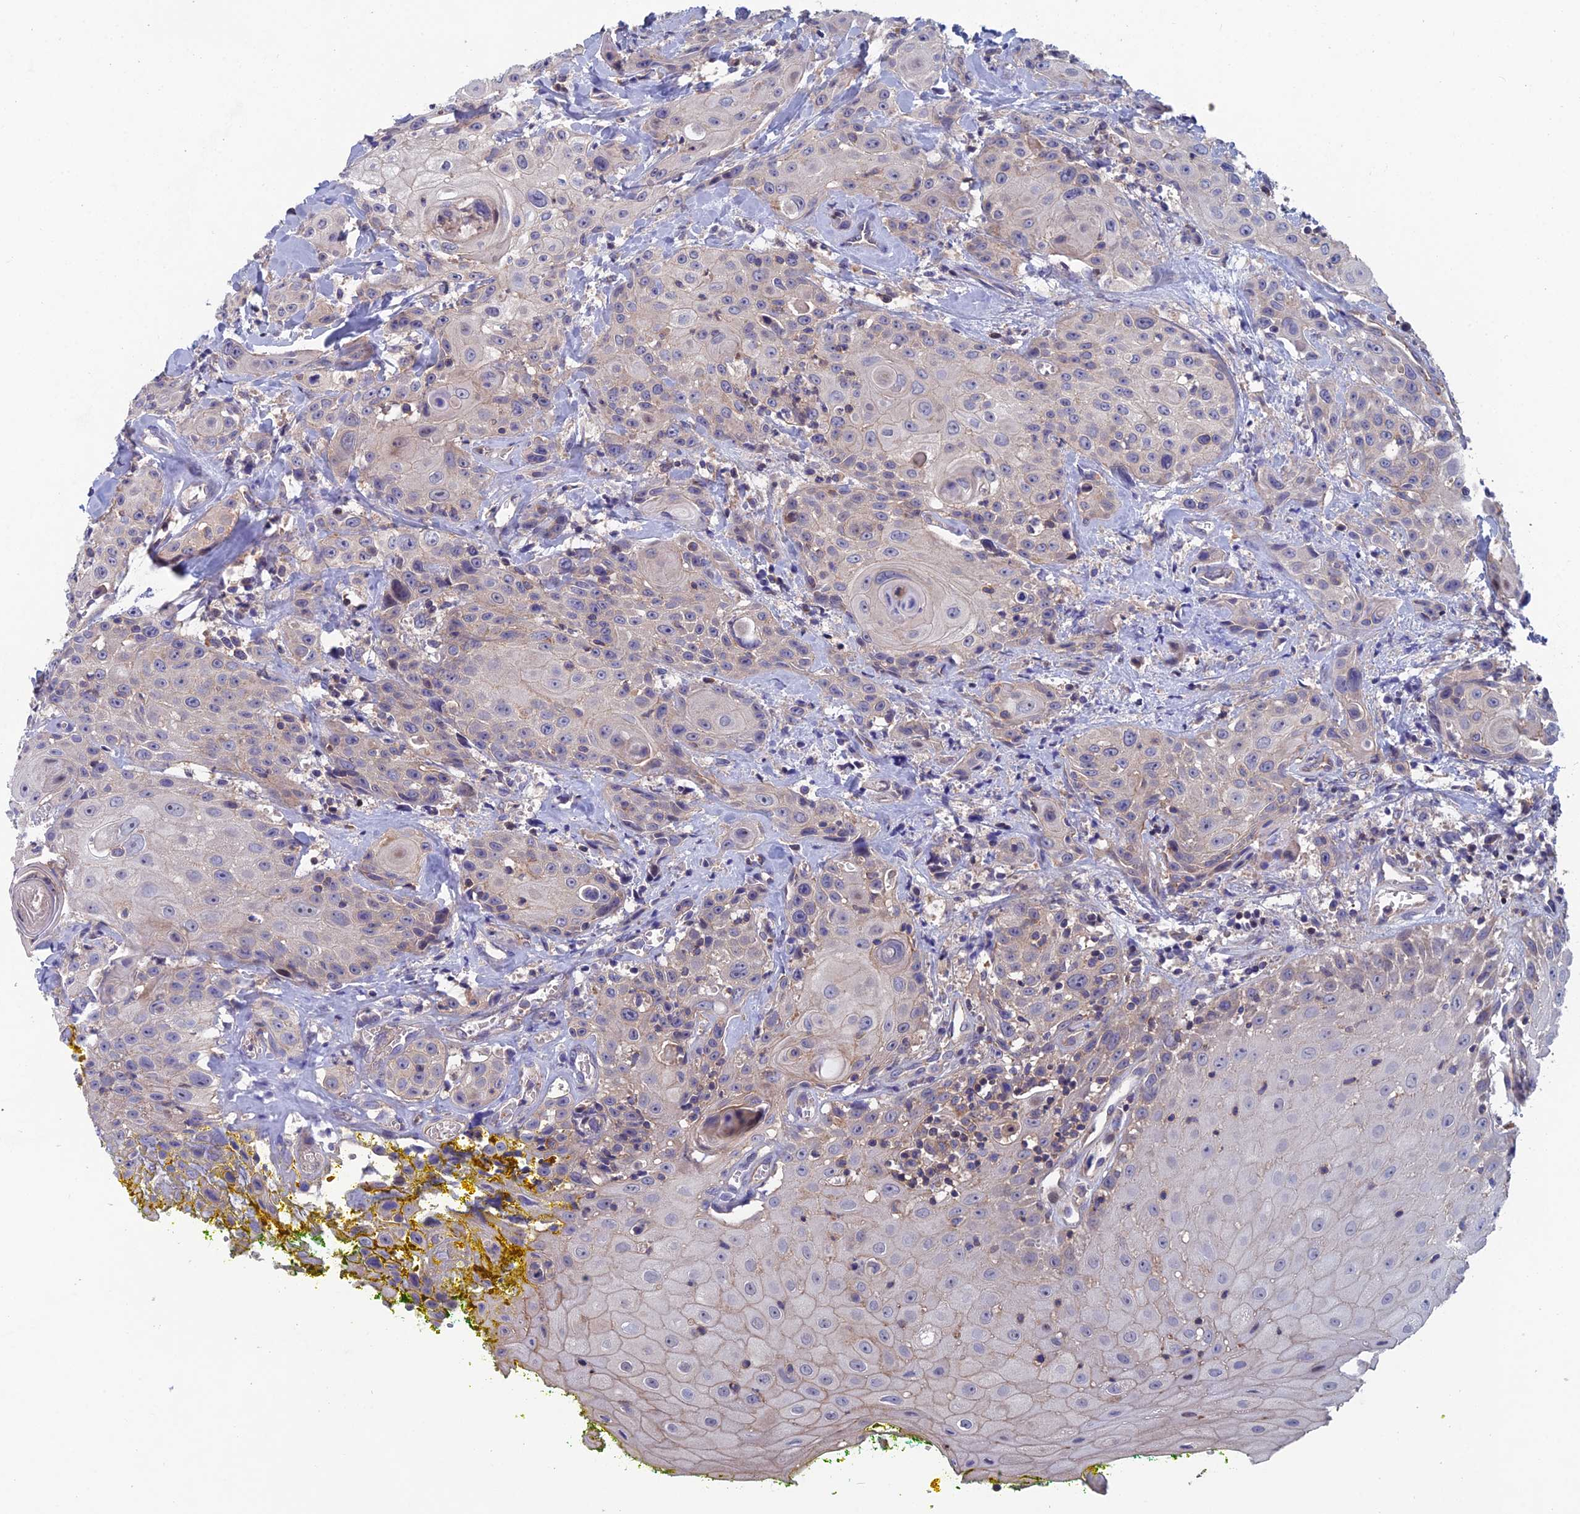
{"staining": {"intensity": "negative", "quantity": "none", "location": "none"}, "tissue": "head and neck cancer", "cell_type": "Tumor cells", "image_type": "cancer", "snomed": [{"axis": "morphology", "description": "Squamous cell carcinoma, NOS"}, {"axis": "topography", "description": "Oral tissue"}, {"axis": "topography", "description": "Head-Neck"}], "caption": "IHC of head and neck cancer (squamous cell carcinoma) displays no positivity in tumor cells.", "gene": "USP37", "patient": {"sex": "female", "age": 82}}